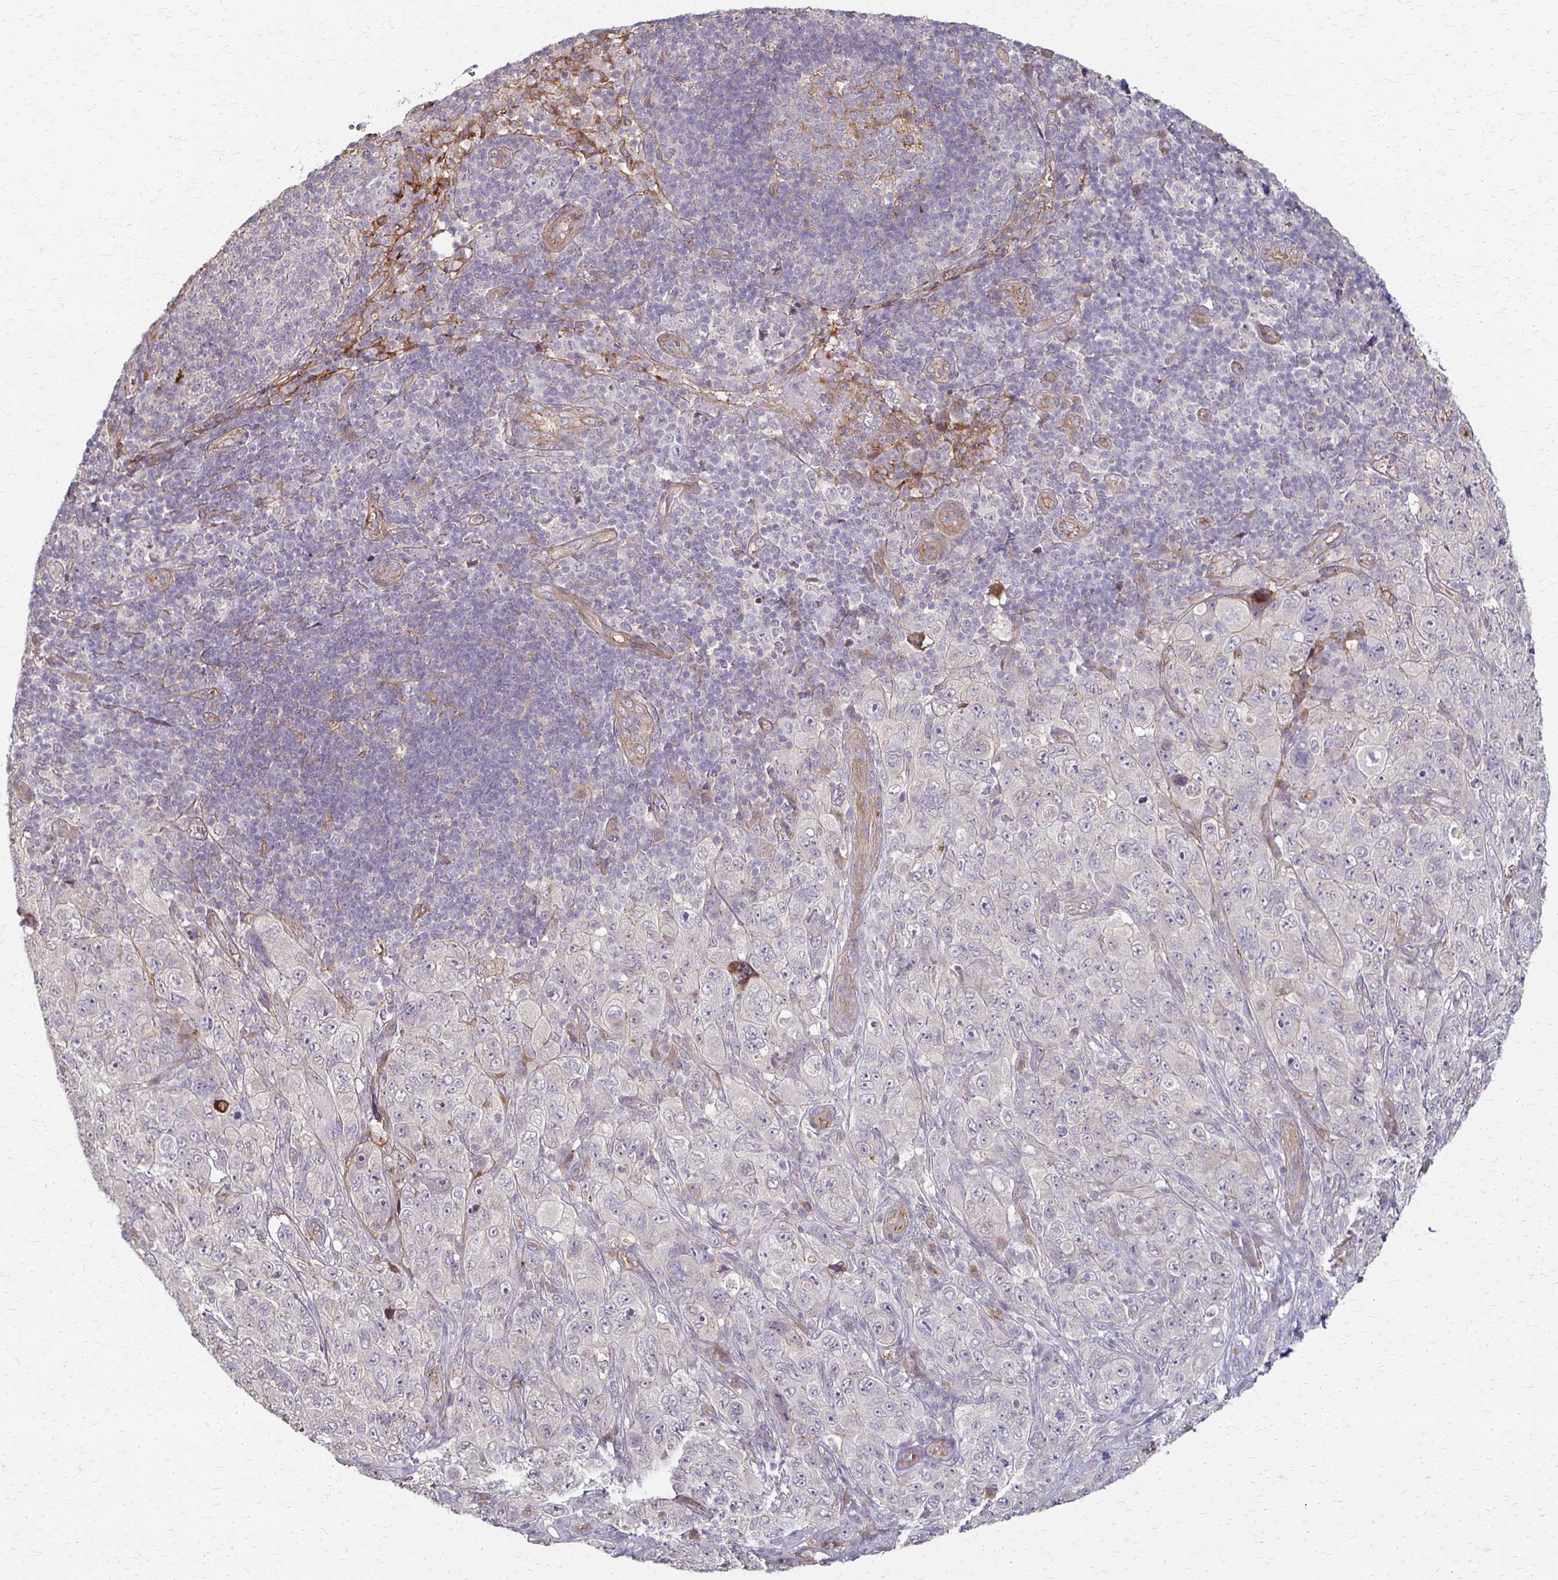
{"staining": {"intensity": "negative", "quantity": "none", "location": "none"}, "tissue": "pancreatic cancer", "cell_type": "Tumor cells", "image_type": "cancer", "snomed": [{"axis": "morphology", "description": "Adenocarcinoma, NOS"}, {"axis": "topography", "description": "Pancreas"}], "caption": "Human adenocarcinoma (pancreatic) stained for a protein using immunohistochemistry (IHC) reveals no staining in tumor cells.", "gene": "CFL2", "patient": {"sex": "male", "age": 68}}